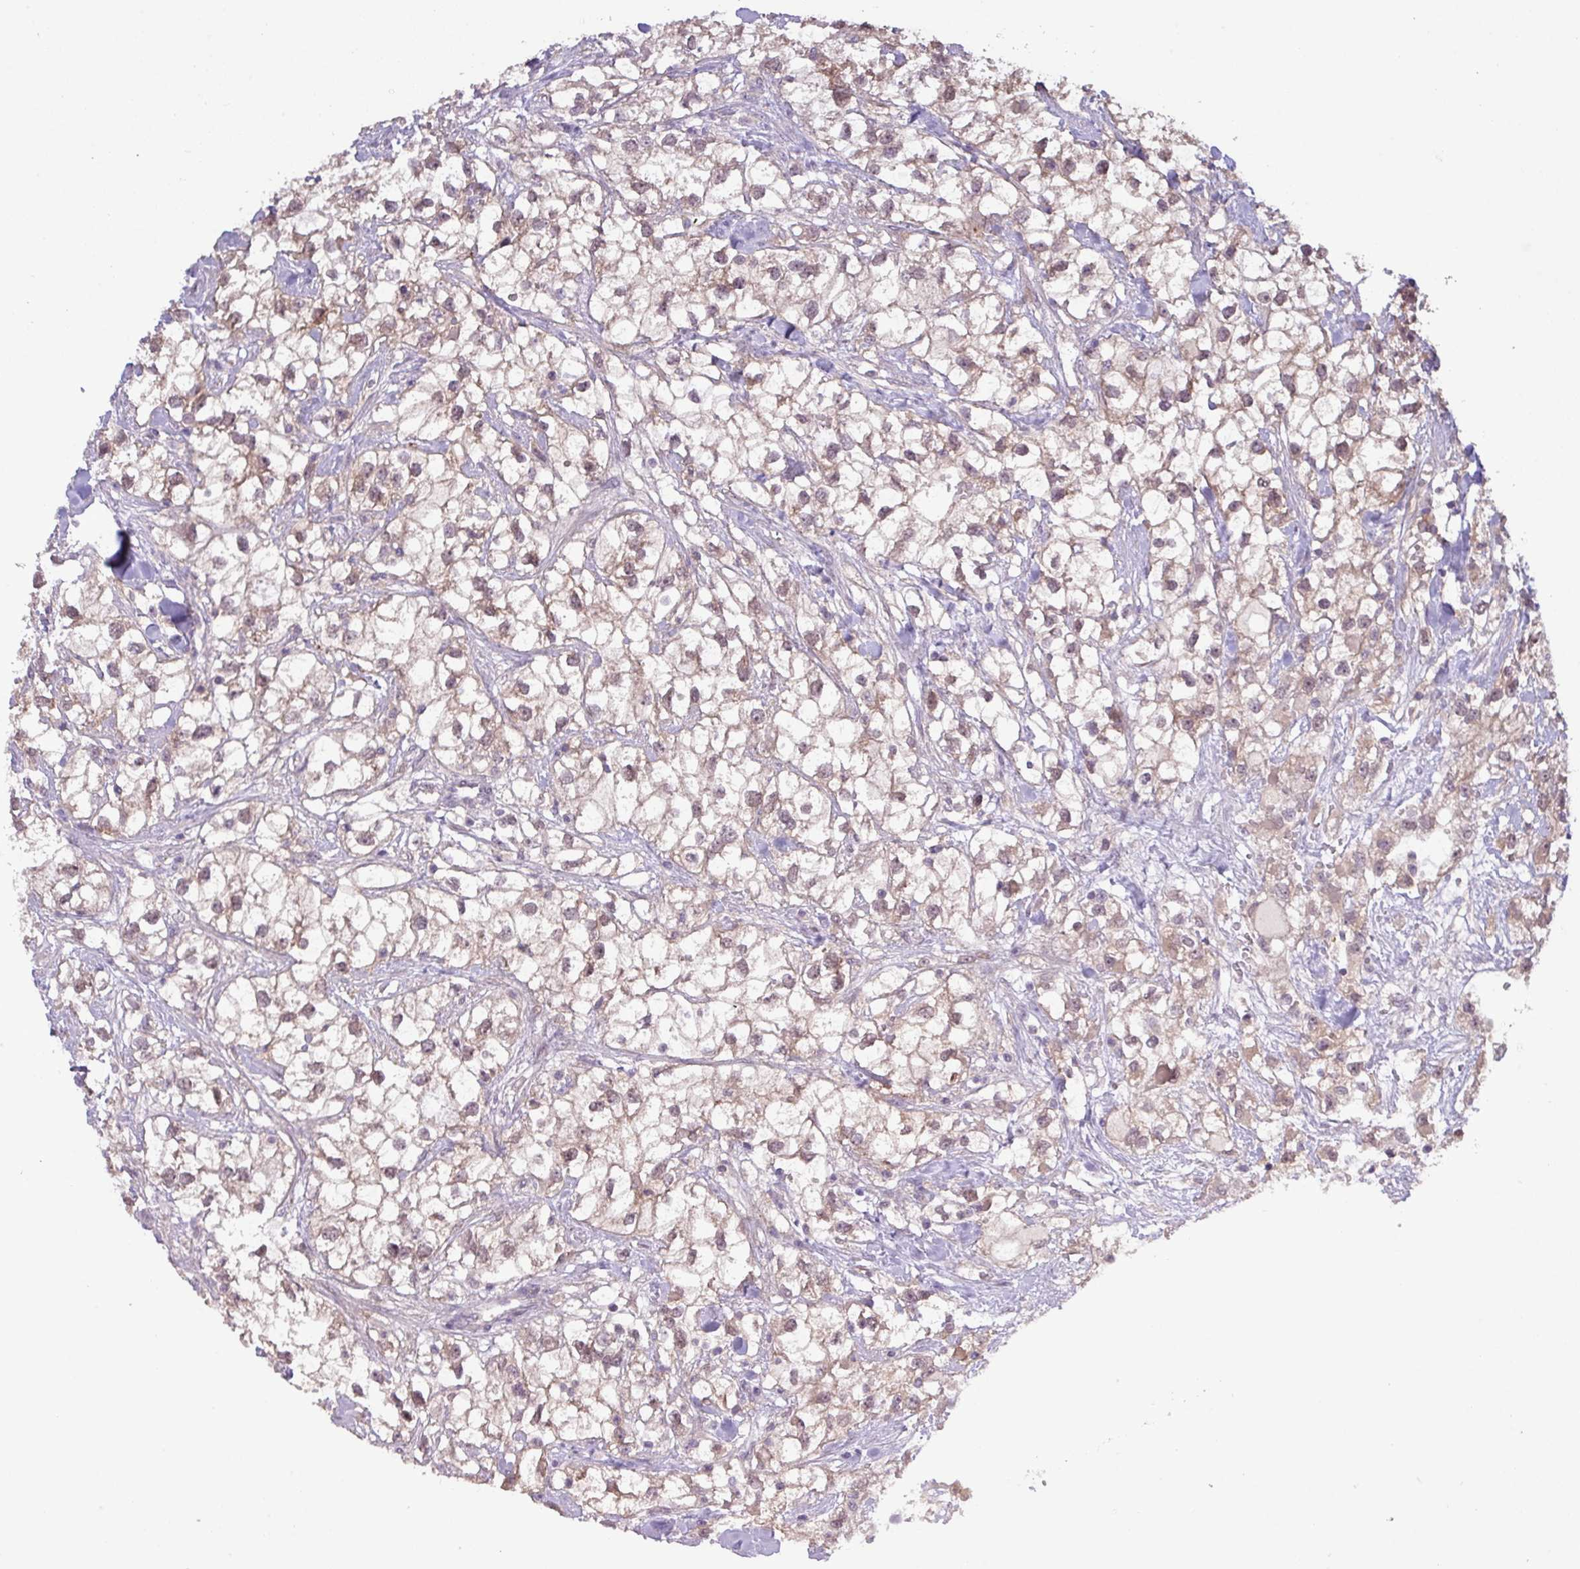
{"staining": {"intensity": "weak", "quantity": "<25%", "location": "cytoplasmic/membranous"}, "tissue": "renal cancer", "cell_type": "Tumor cells", "image_type": "cancer", "snomed": [{"axis": "morphology", "description": "Adenocarcinoma, NOS"}, {"axis": "topography", "description": "Kidney"}], "caption": "Immunohistochemistry (IHC) photomicrograph of human renal adenocarcinoma stained for a protein (brown), which demonstrates no expression in tumor cells.", "gene": "RIPPLY1", "patient": {"sex": "male", "age": 59}}